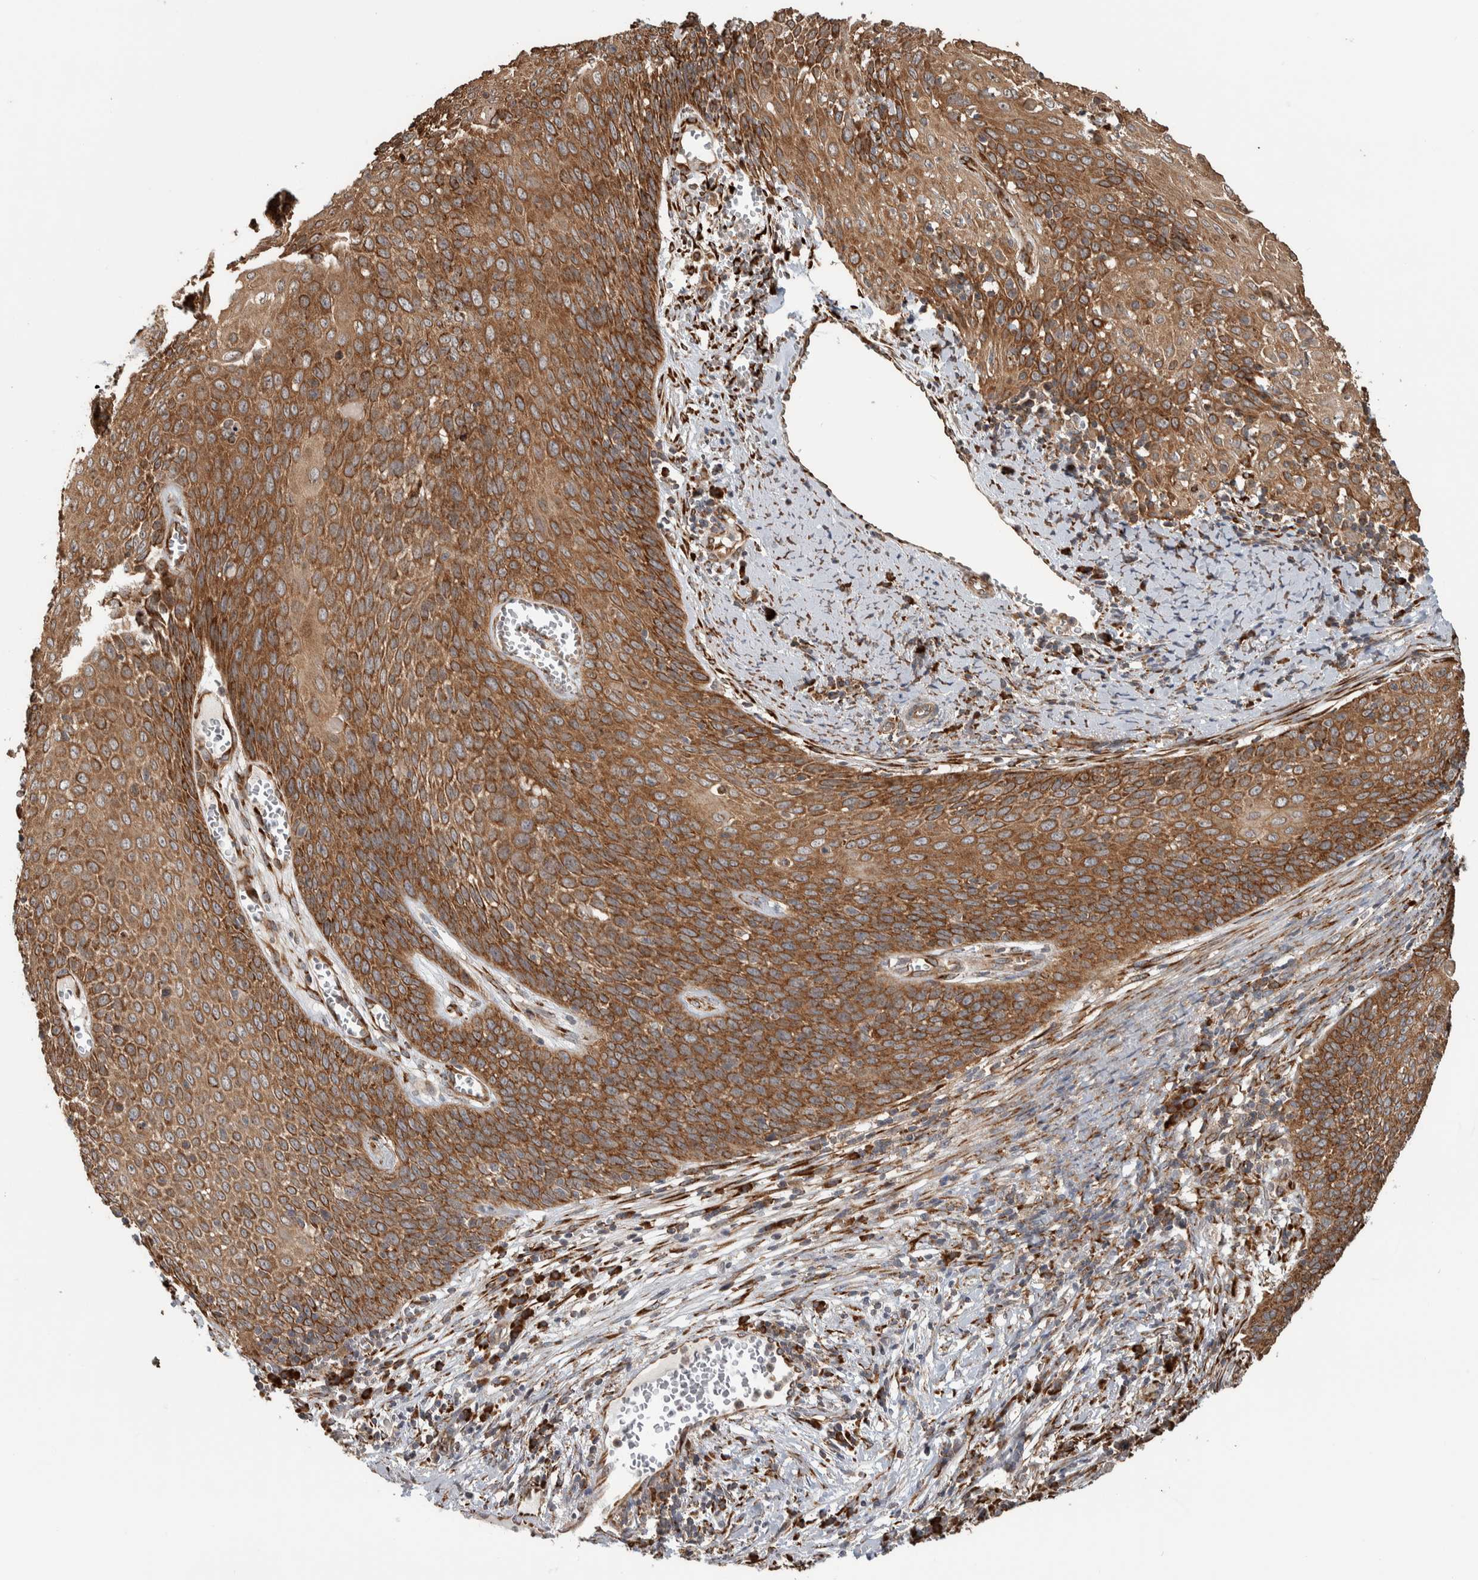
{"staining": {"intensity": "moderate", "quantity": ">75%", "location": "cytoplasmic/membranous"}, "tissue": "cervical cancer", "cell_type": "Tumor cells", "image_type": "cancer", "snomed": [{"axis": "morphology", "description": "Squamous cell carcinoma, NOS"}, {"axis": "topography", "description": "Cervix"}], "caption": "The histopathology image exhibits immunohistochemical staining of cervical cancer. There is moderate cytoplasmic/membranous positivity is identified in approximately >75% of tumor cells. (DAB (3,3'-diaminobenzidine) = brown stain, brightfield microscopy at high magnification).", "gene": "EIF3H", "patient": {"sex": "female", "age": 39}}